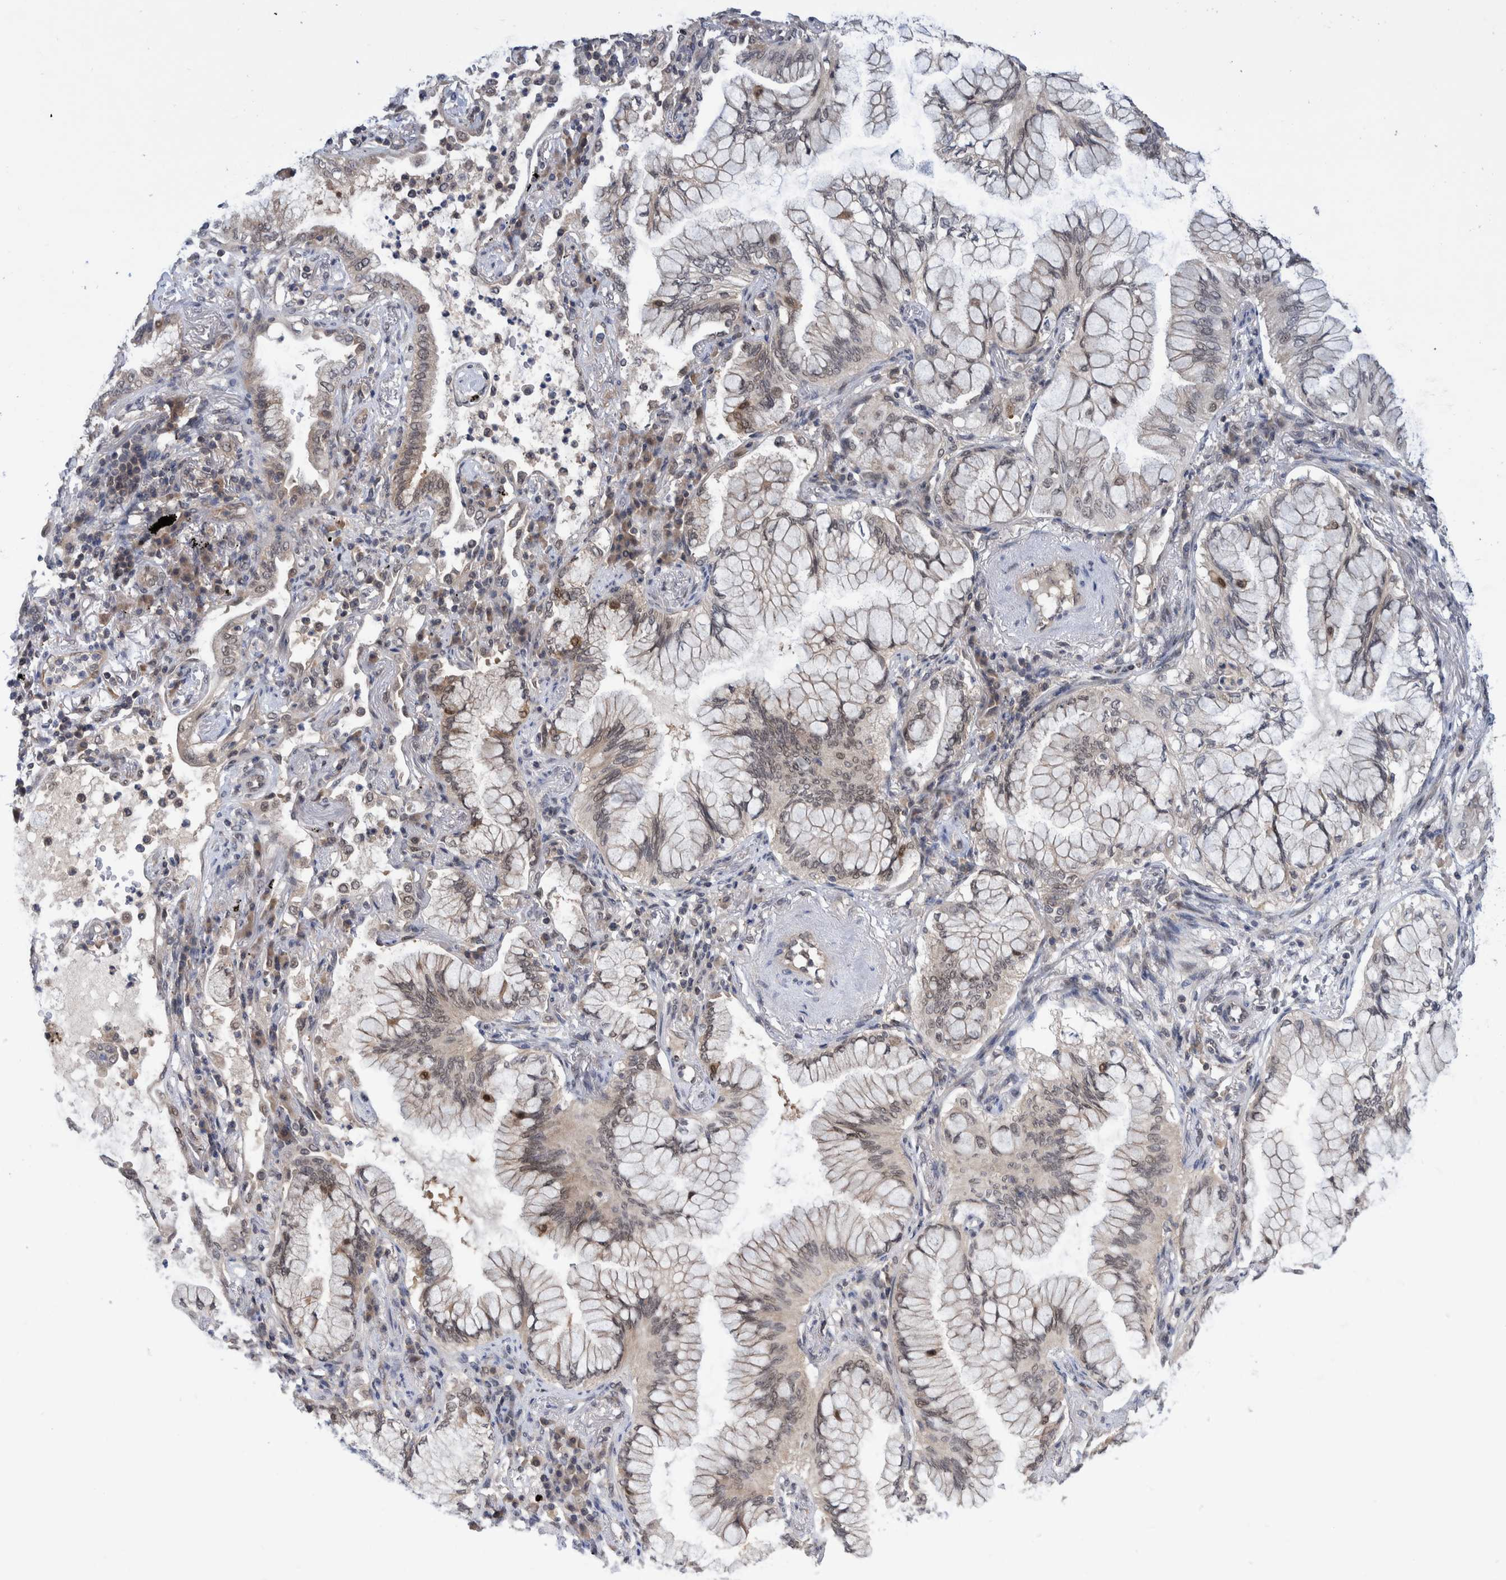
{"staining": {"intensity": "negative", "quantity": "none", "location": "none"}, "tissue": "lung cancer", "cell_type": "Tumor cells", "image_type": "cancer", "snomed": [{"axis": "morphology", "description": "Adenocarcinoma, NOS"}, {"axis": "topography", "description": "Lung"}], "caption": "Lung cancer was stained to show a protein in brown. There is no significant expression in tumor cells. Brightfield microscopy of immunohistochemistry stained with DAB (brown) and hematoxylin (blue), captured at high magnification.", "gene": "PLPBP", "patient": {"sex": "female", "age": 70}}